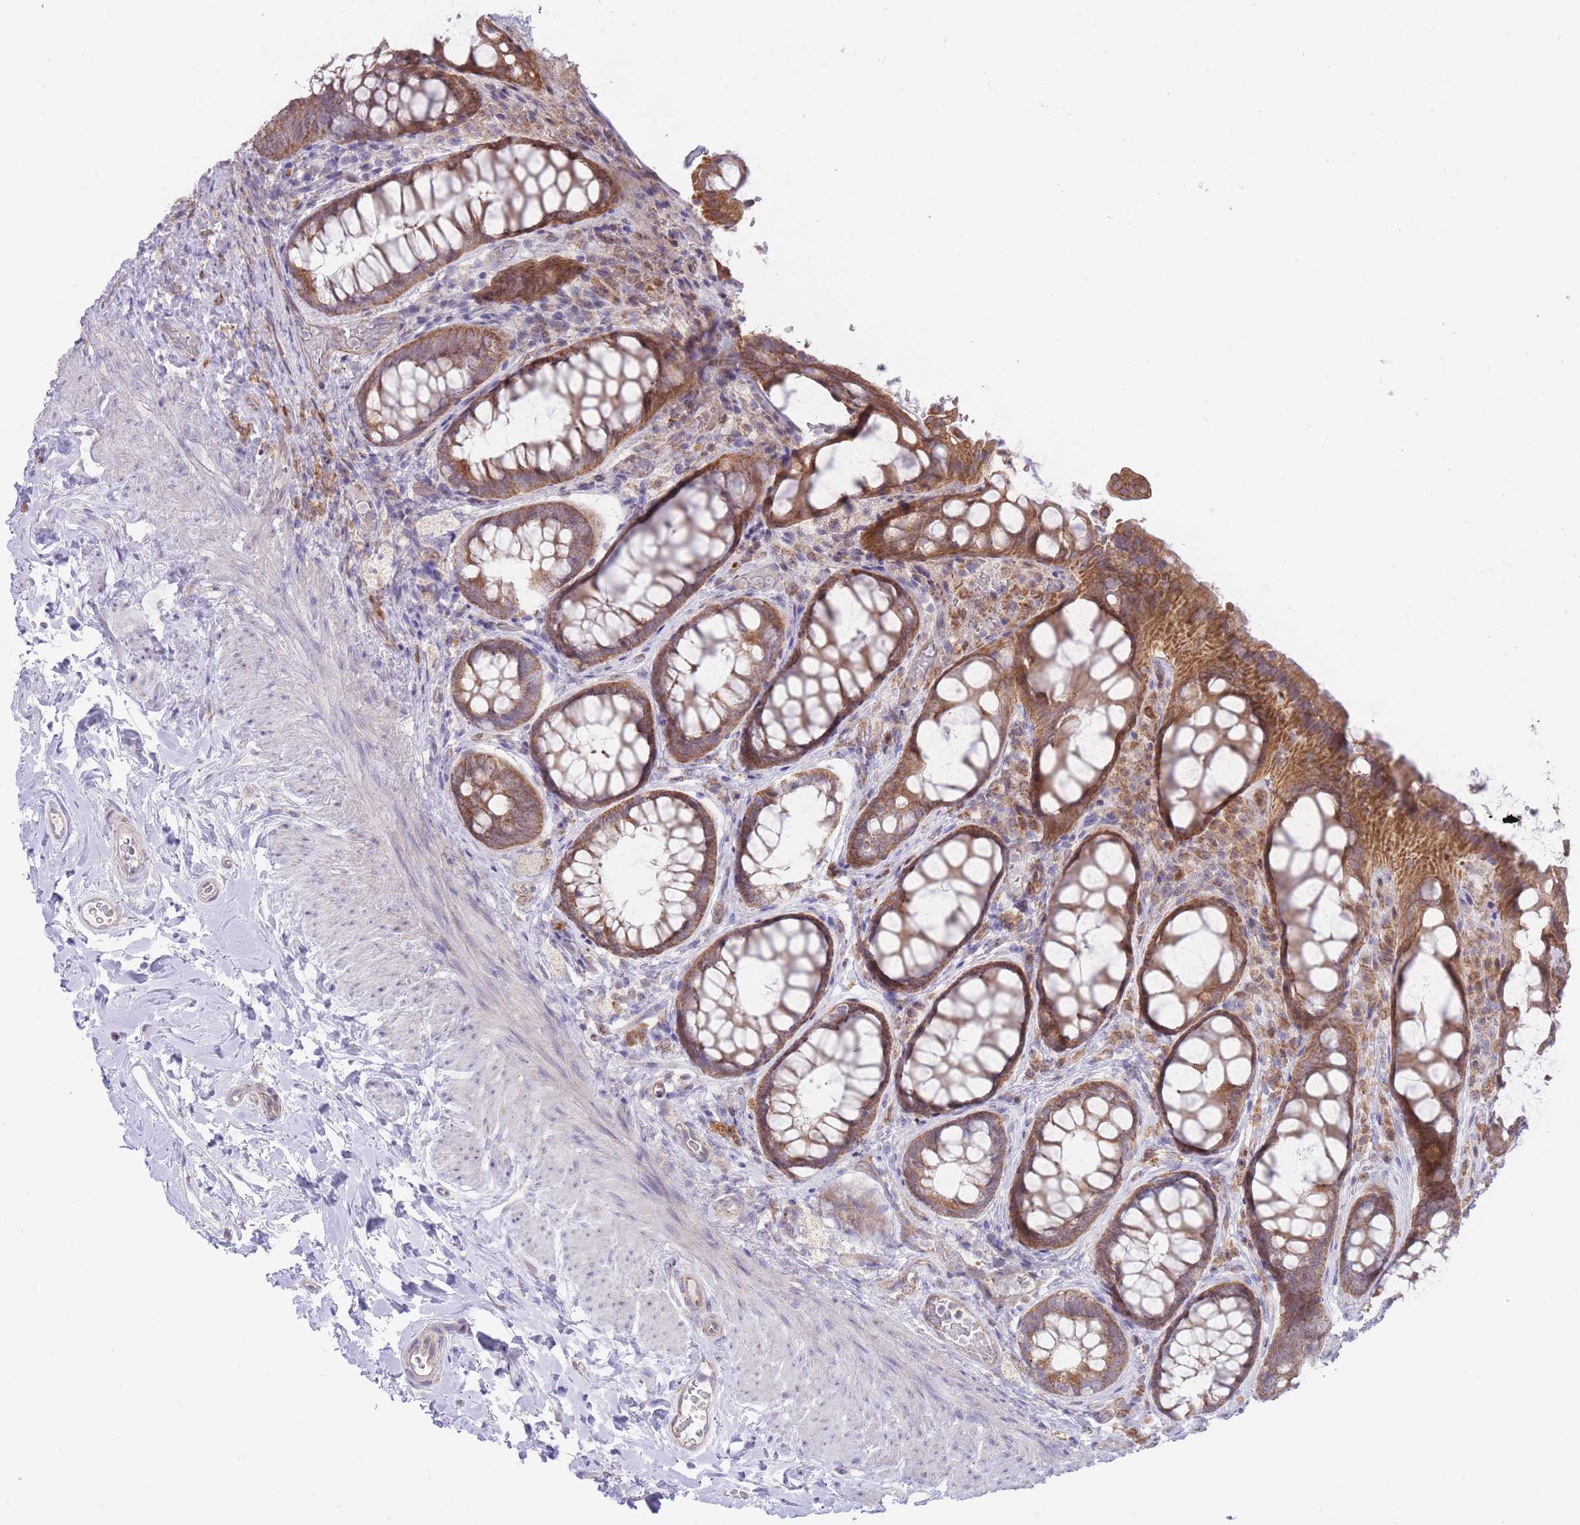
{"staining": {"intensity": "strong", "quantity": ">75%", "location": "cytoplasmic/membranous"}, "tissue": "rectum", "cell_type": "Glandular cells", "image_type": "normal", "snomed": [{"axis": "morphology", "description": "Normal tissue, NOS"}, {"axis": "topography", "description": "Rectum"}, {"axis": "topography", "description": "Peripheral nerve tissue"}], "caption": "Immunohistochemistry (IHC) image of benign rectum stained for a protein (brown), which reveals high levels of strong cytoplasmic/membranous staining in approximately >75% of glandular cells.", "gene": "BOLA2B", "patient": {"sex": "female", "age": 69}}